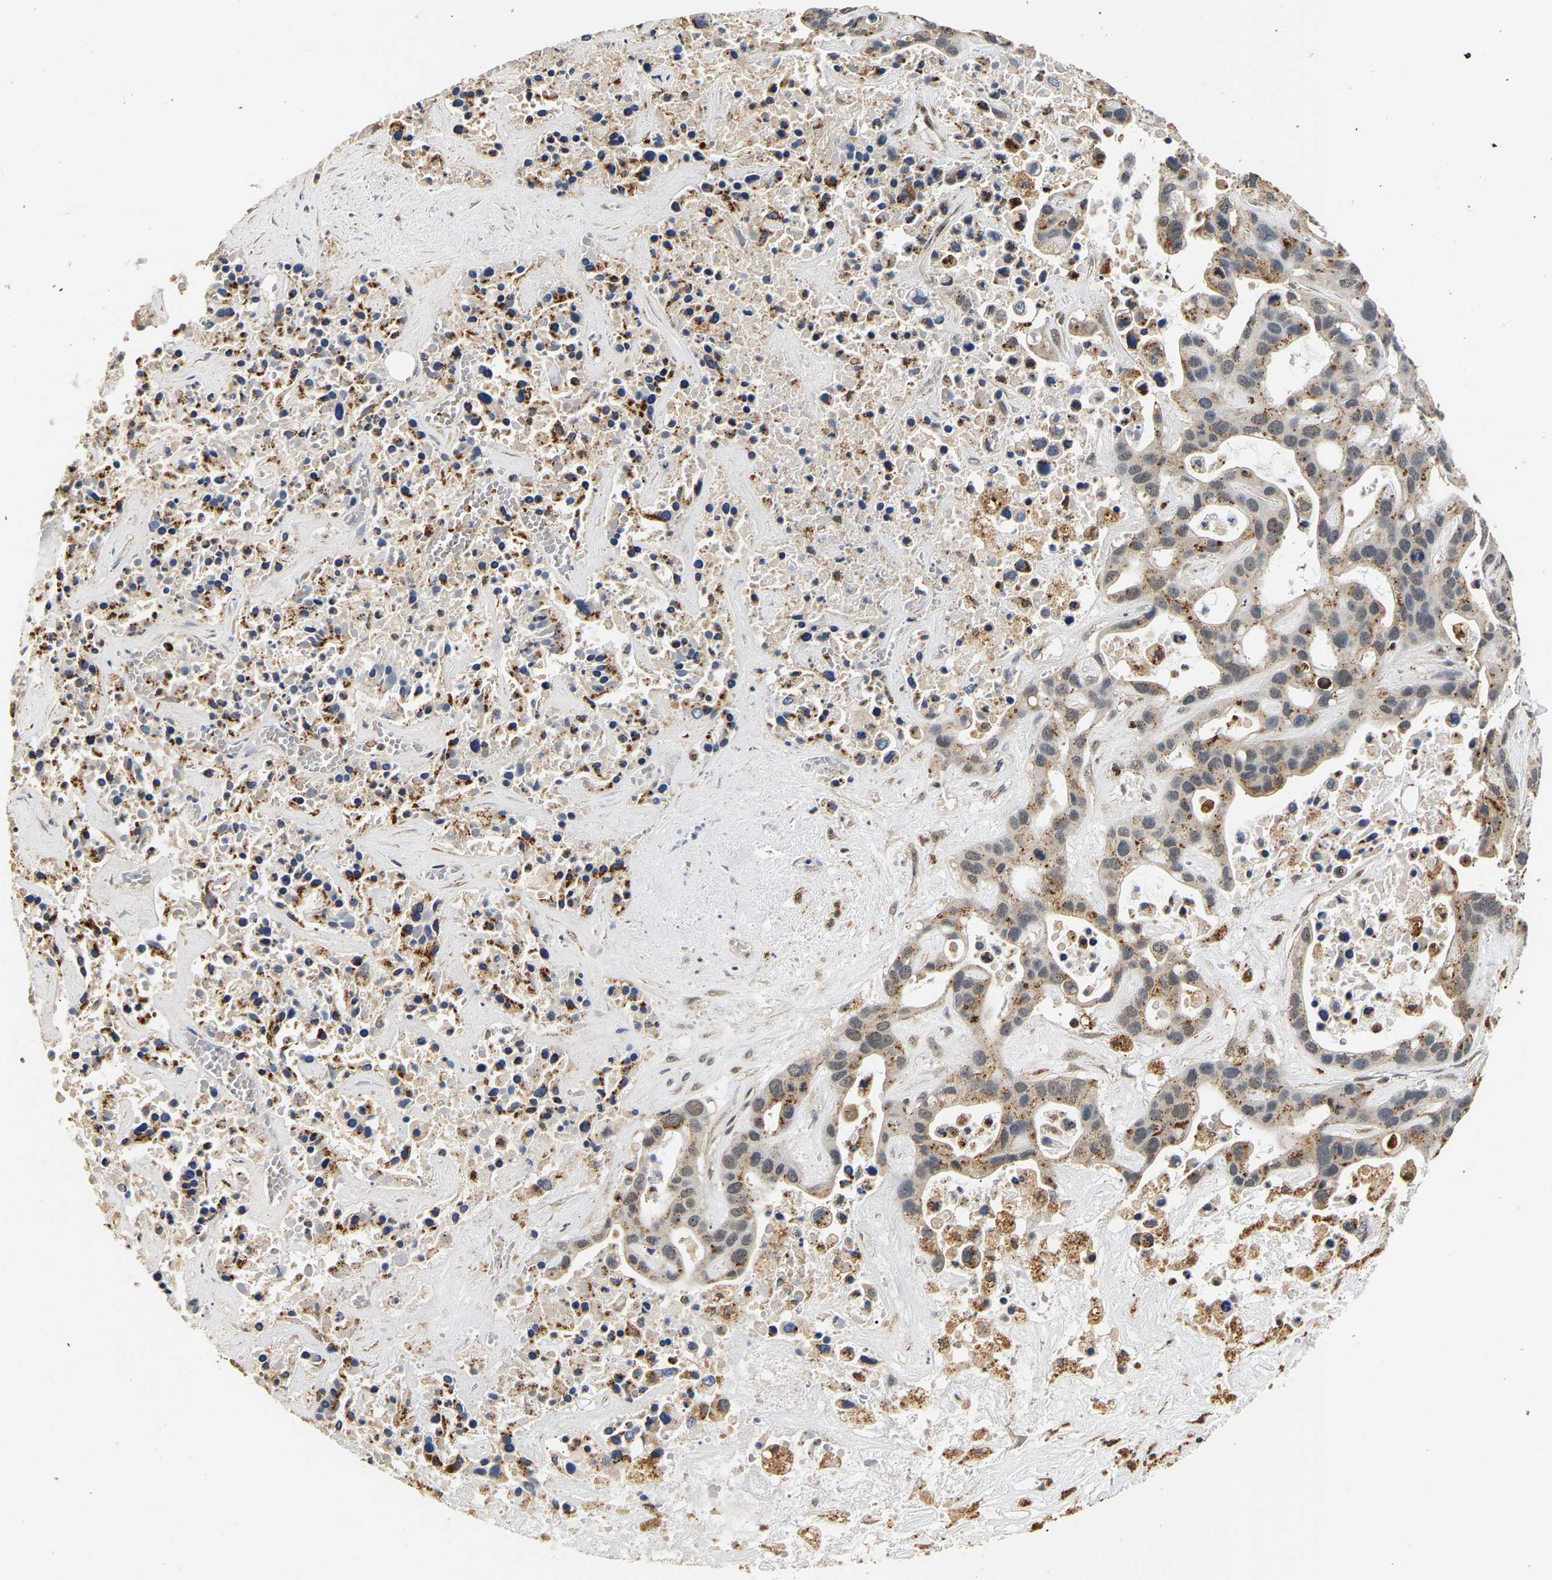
{"staining": {"intensity": "moderate", "quantity": ">75%", "location": "cytoplasmic/membranous"}, "tissue": "liver cancer", "cell_type": "Tumor cells", "image_type": "cancer", "snomed": [{"axis": "morphology", "description": "Cholangiocarcinoma"}, {"axis": "topography", "description": "Liver"}], "caption": "Tumor cells demonstrate medium levels of moderate cytoplasmic/membranous staining in about >75% of cells in human liver cancer (cholangiocarcinoma).", "gene": "SMU1", "patient": {"sex": "female", "age": 65}}